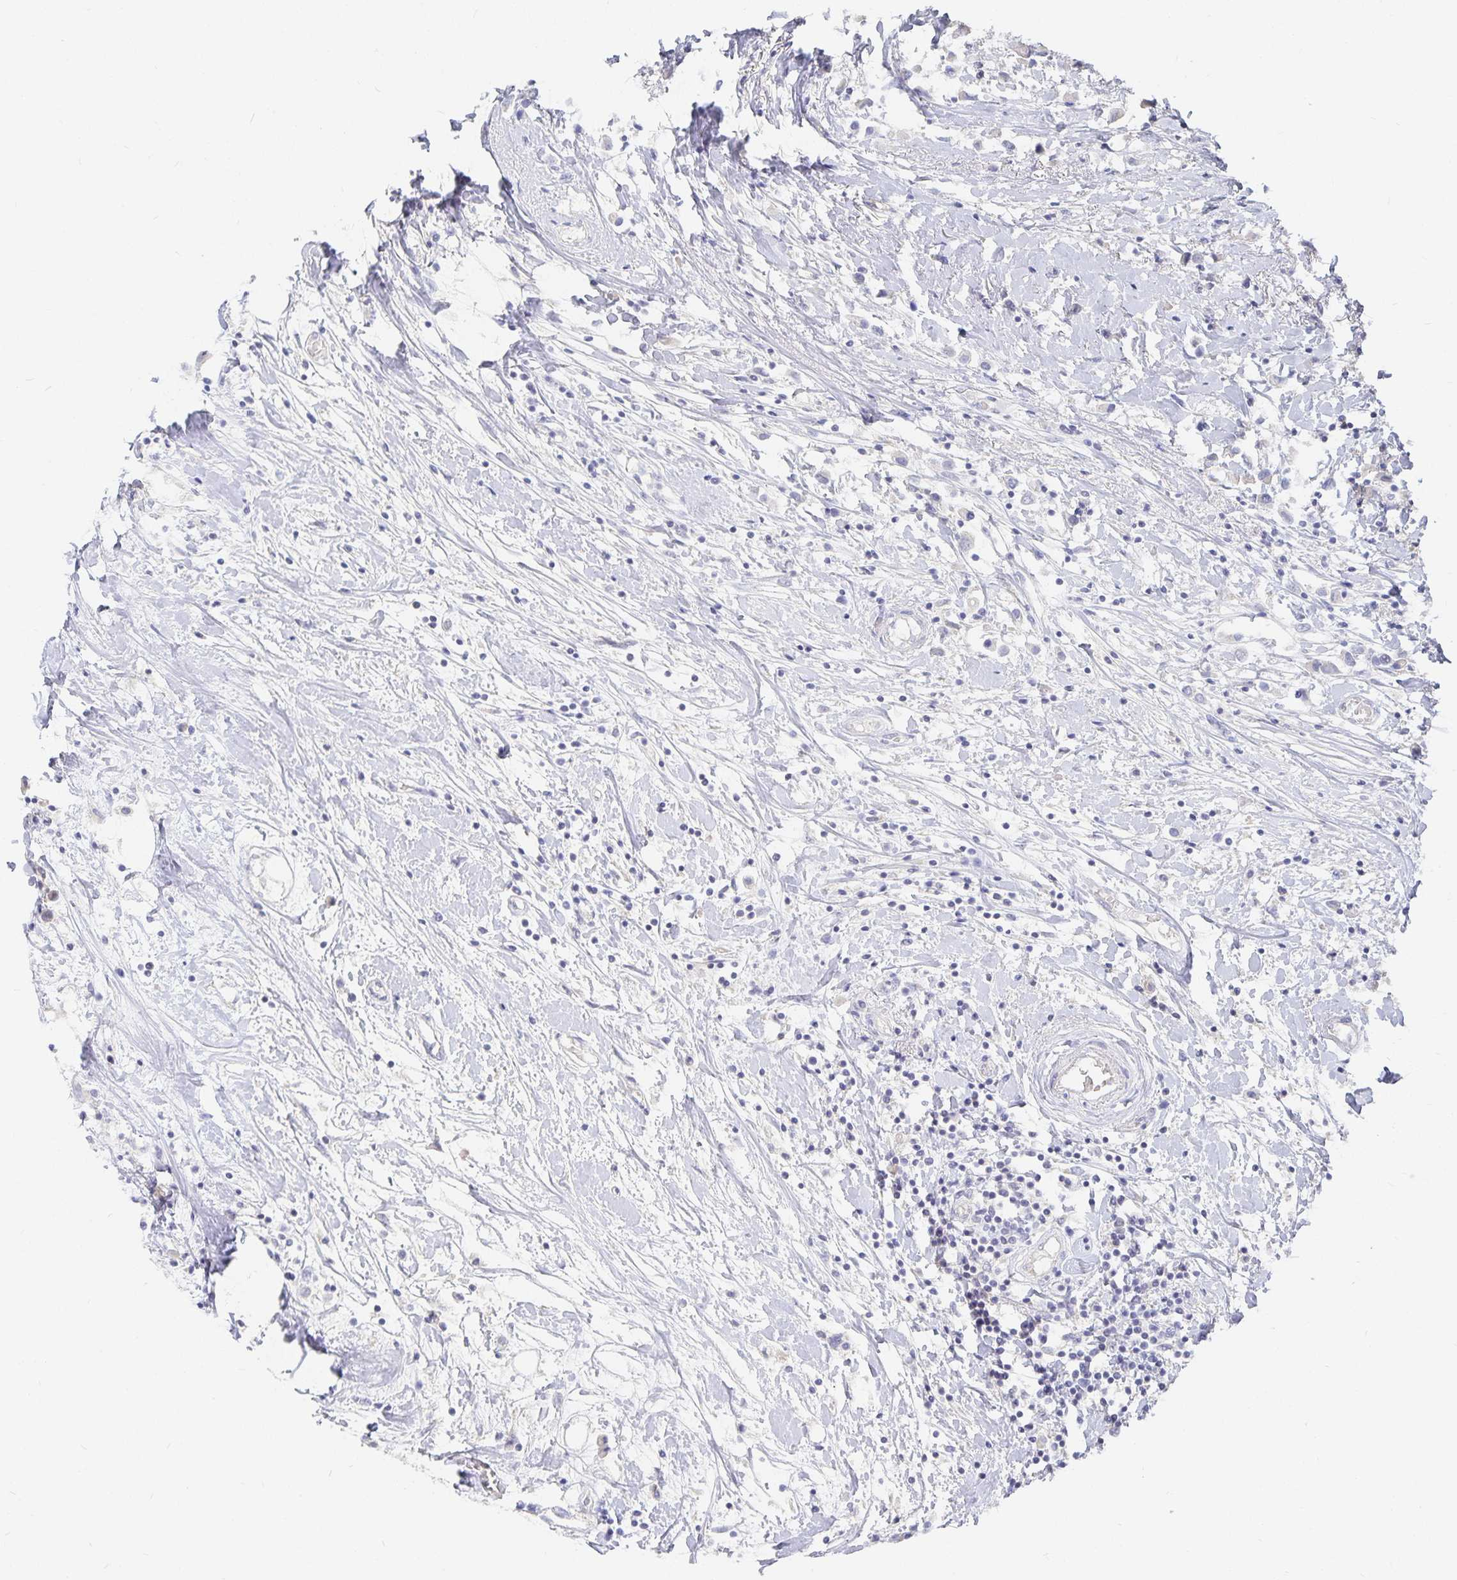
{"staining": {"intensity": "negative", "quantity": "none", "location": "none"}, "tissue": "breast cancer", "cell_type": "Tumor cells", "image_type": "cancer", "snomed": [{"axis": "morphology", "description": "Duct carcinoma"}, {"axis": "topography", "description": "Breast"}], "caption": "This micrograph is of breast cancer (intraductal carcinoma) stained with immunohistochemistry to label a protein in brown with the nuclei are counter-stained blue. There is no expression in tumor cells.", "gene": "DNAH9", "patient": {"sex": "female", "age": 61}}